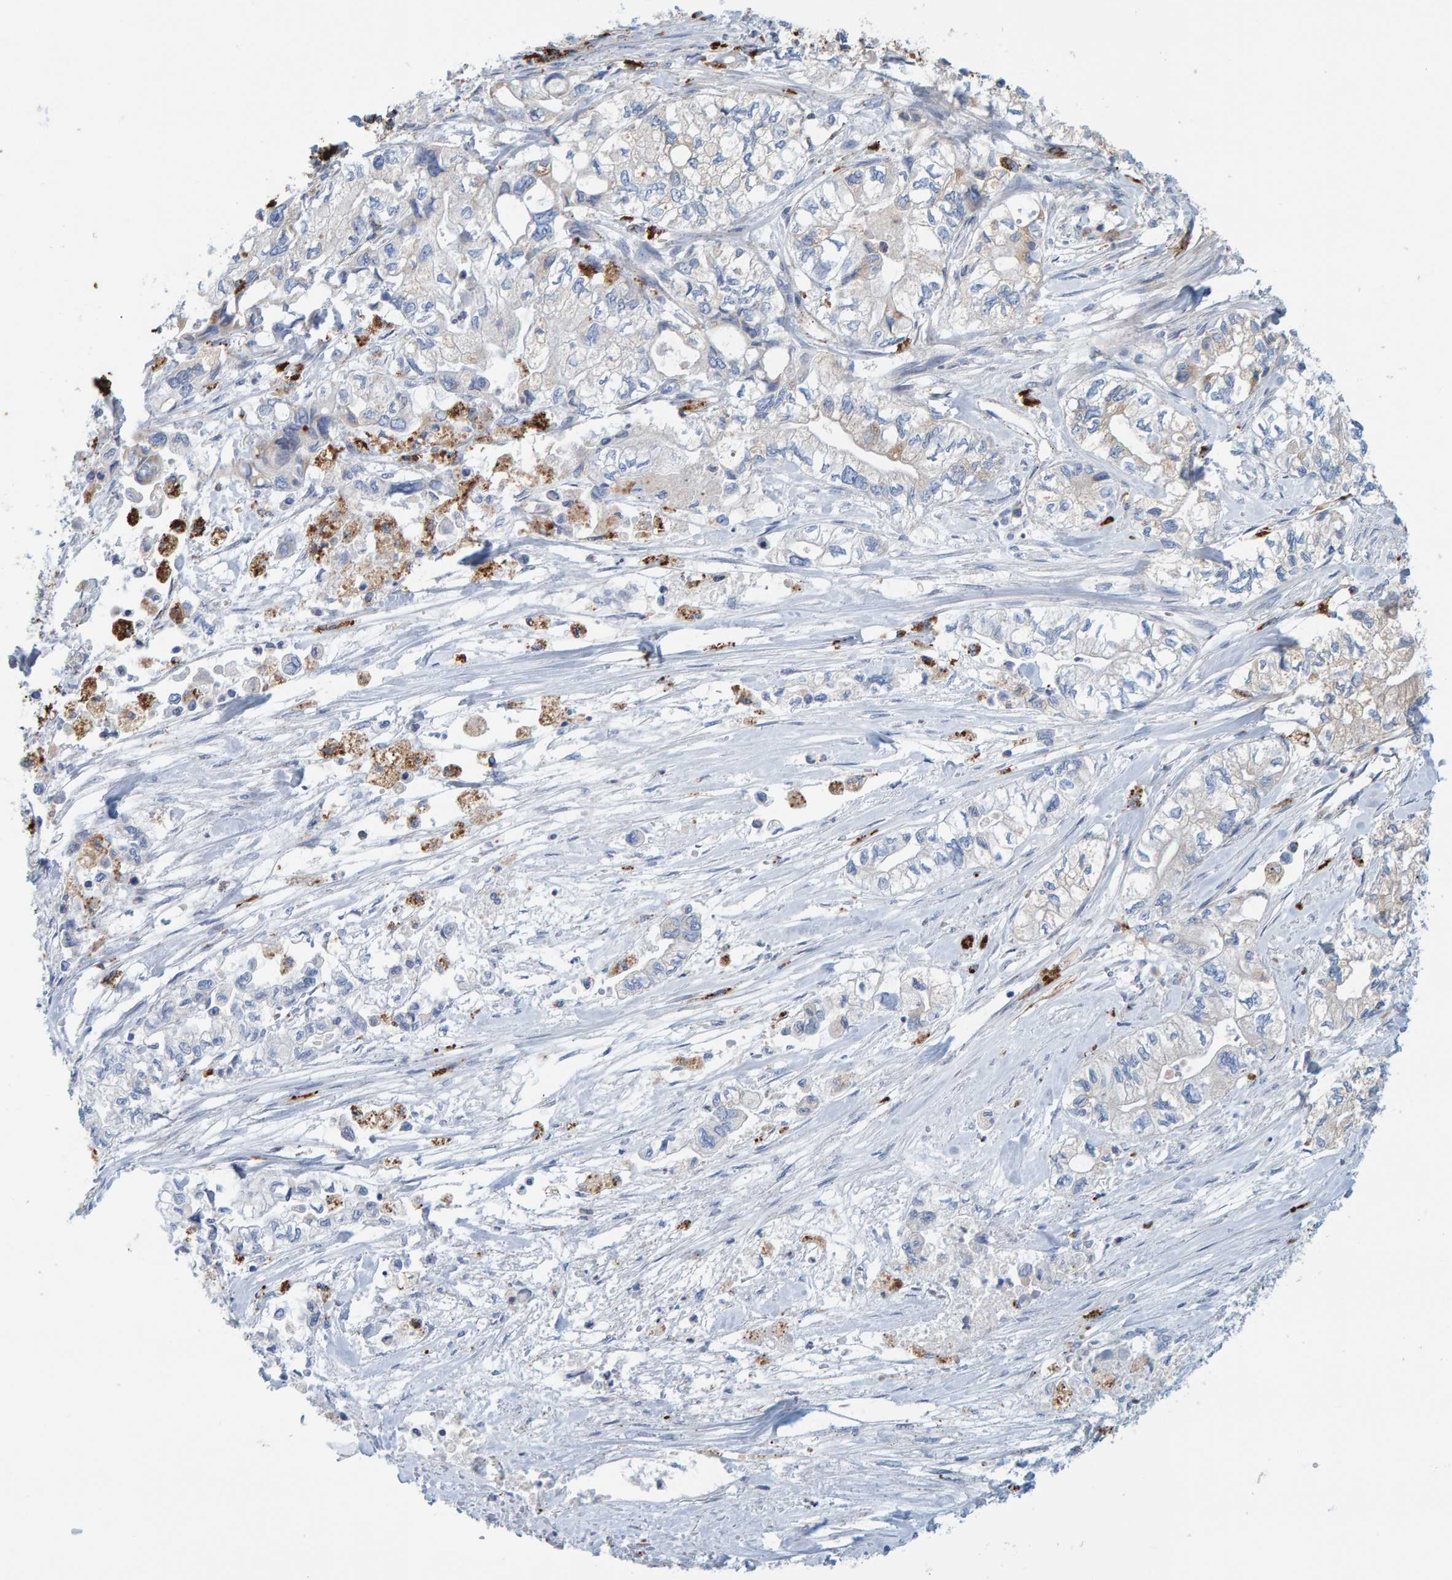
{"staining": {"intensity": "negative", "quantity": "none", "location": "none"}, "tissue": "pancreatic cancer", "cell_type": "Tumor cells", "image_type": "cancer", "snomed": [{"axis": "morphology", "description": "Adenocarcinoma, NOS"}, {"axis": "topography", "description": "Pancreas"}], "caption": "Protein analysis of pancreatic cancer (adenocarcinoma) demonstrates no significant positivity in tumor cells.", "gene": "BIN3", "patient": {"sex": "male", "age": 79}}